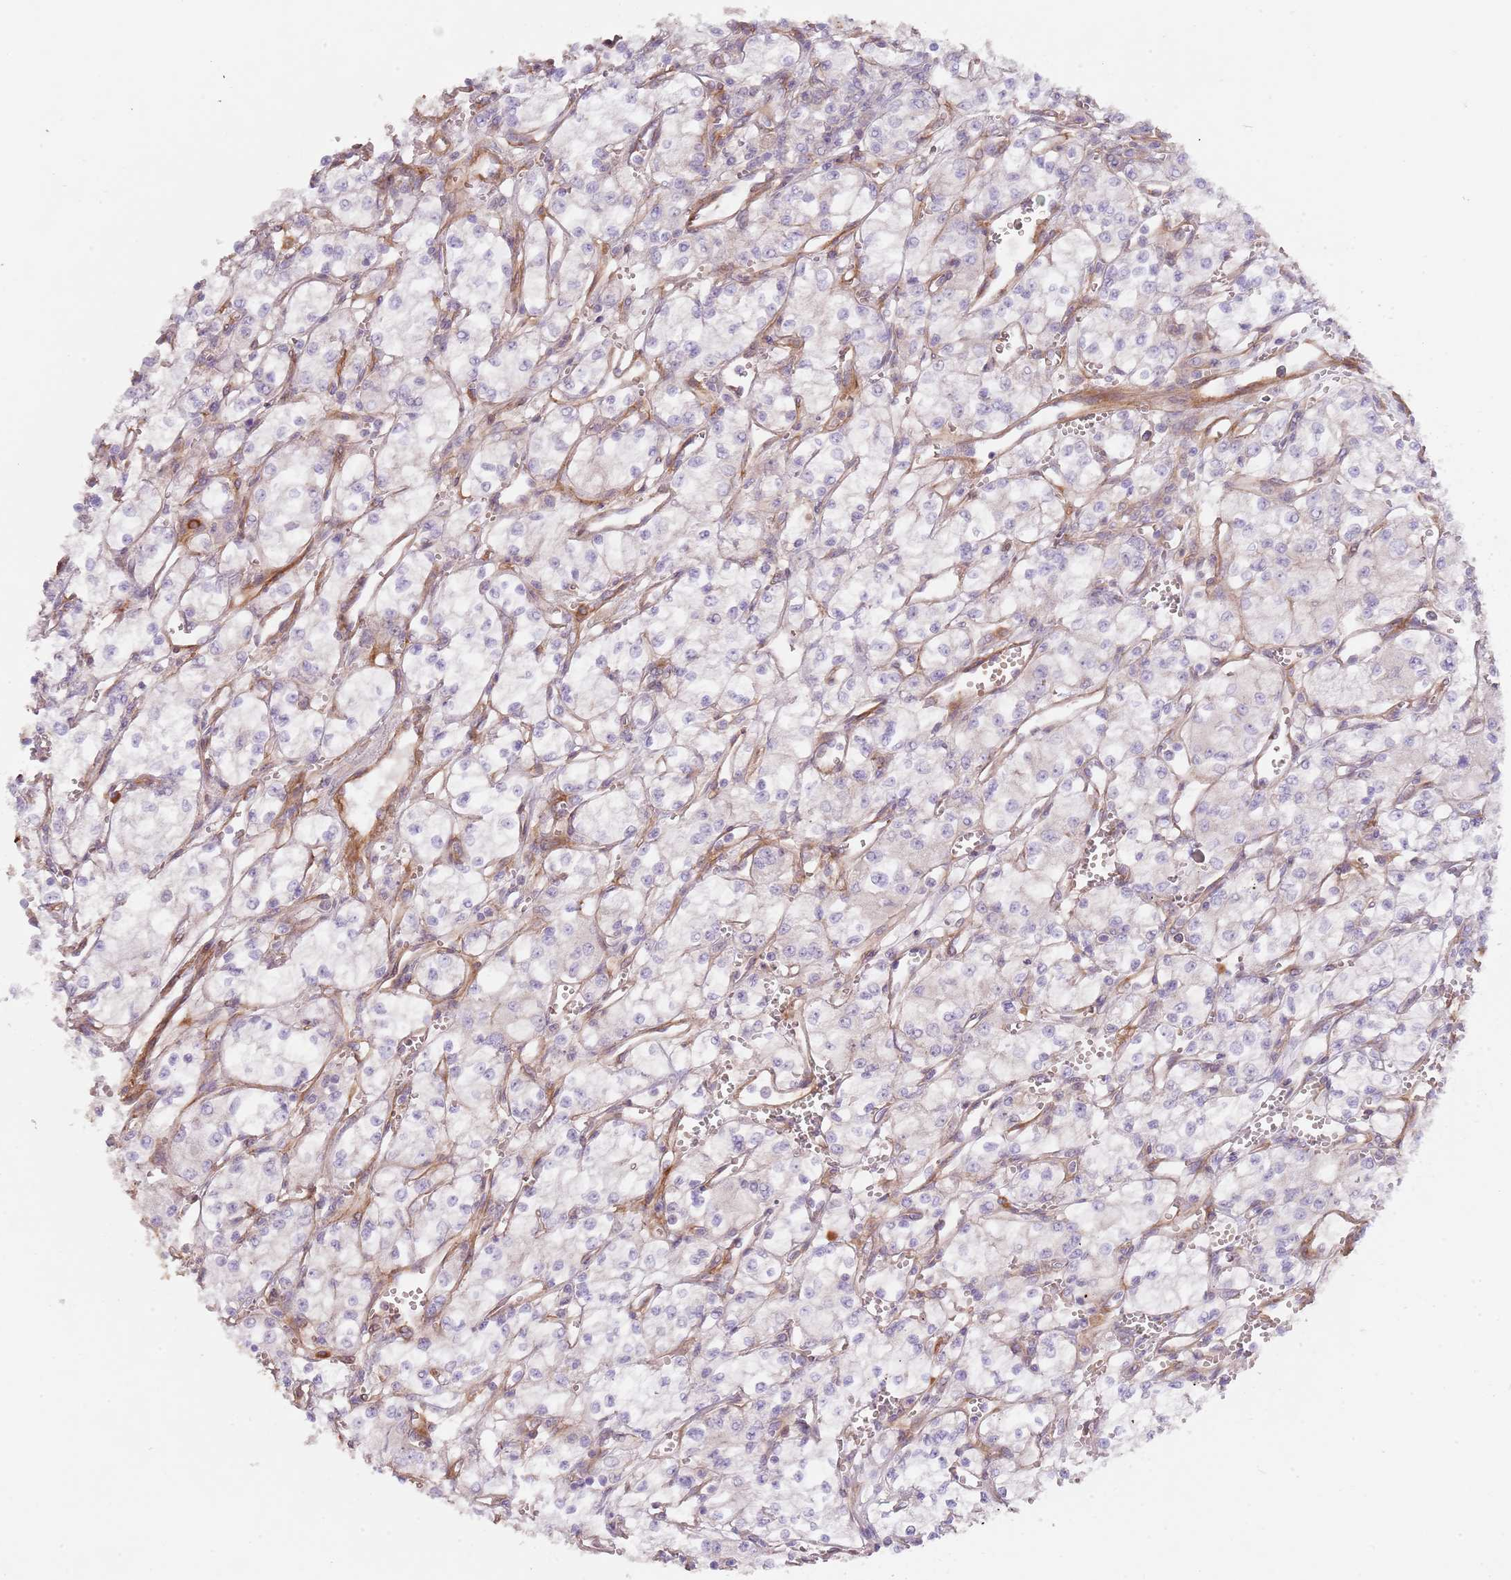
{"staining": {"intensity": "negative", "quantity": "none", "location": "none"}, "tissue": "renal cancer", "cell_type": "Tumor cells", "image_type": "cancer", "snomed": [{"axis": "morphology", "description": "Adenocarcinoma, NOS"}, {"axis": "topography", "description": "Kidney"}], "caption": "High magnification brightfield microscopy of renal cancer stained with DAB (brown) and counterstained with hematoxylin (blue): tumor cells show no significant positivity.", "gene": "TINAGL1", "patient": {"sex": "male", "age": 59}}